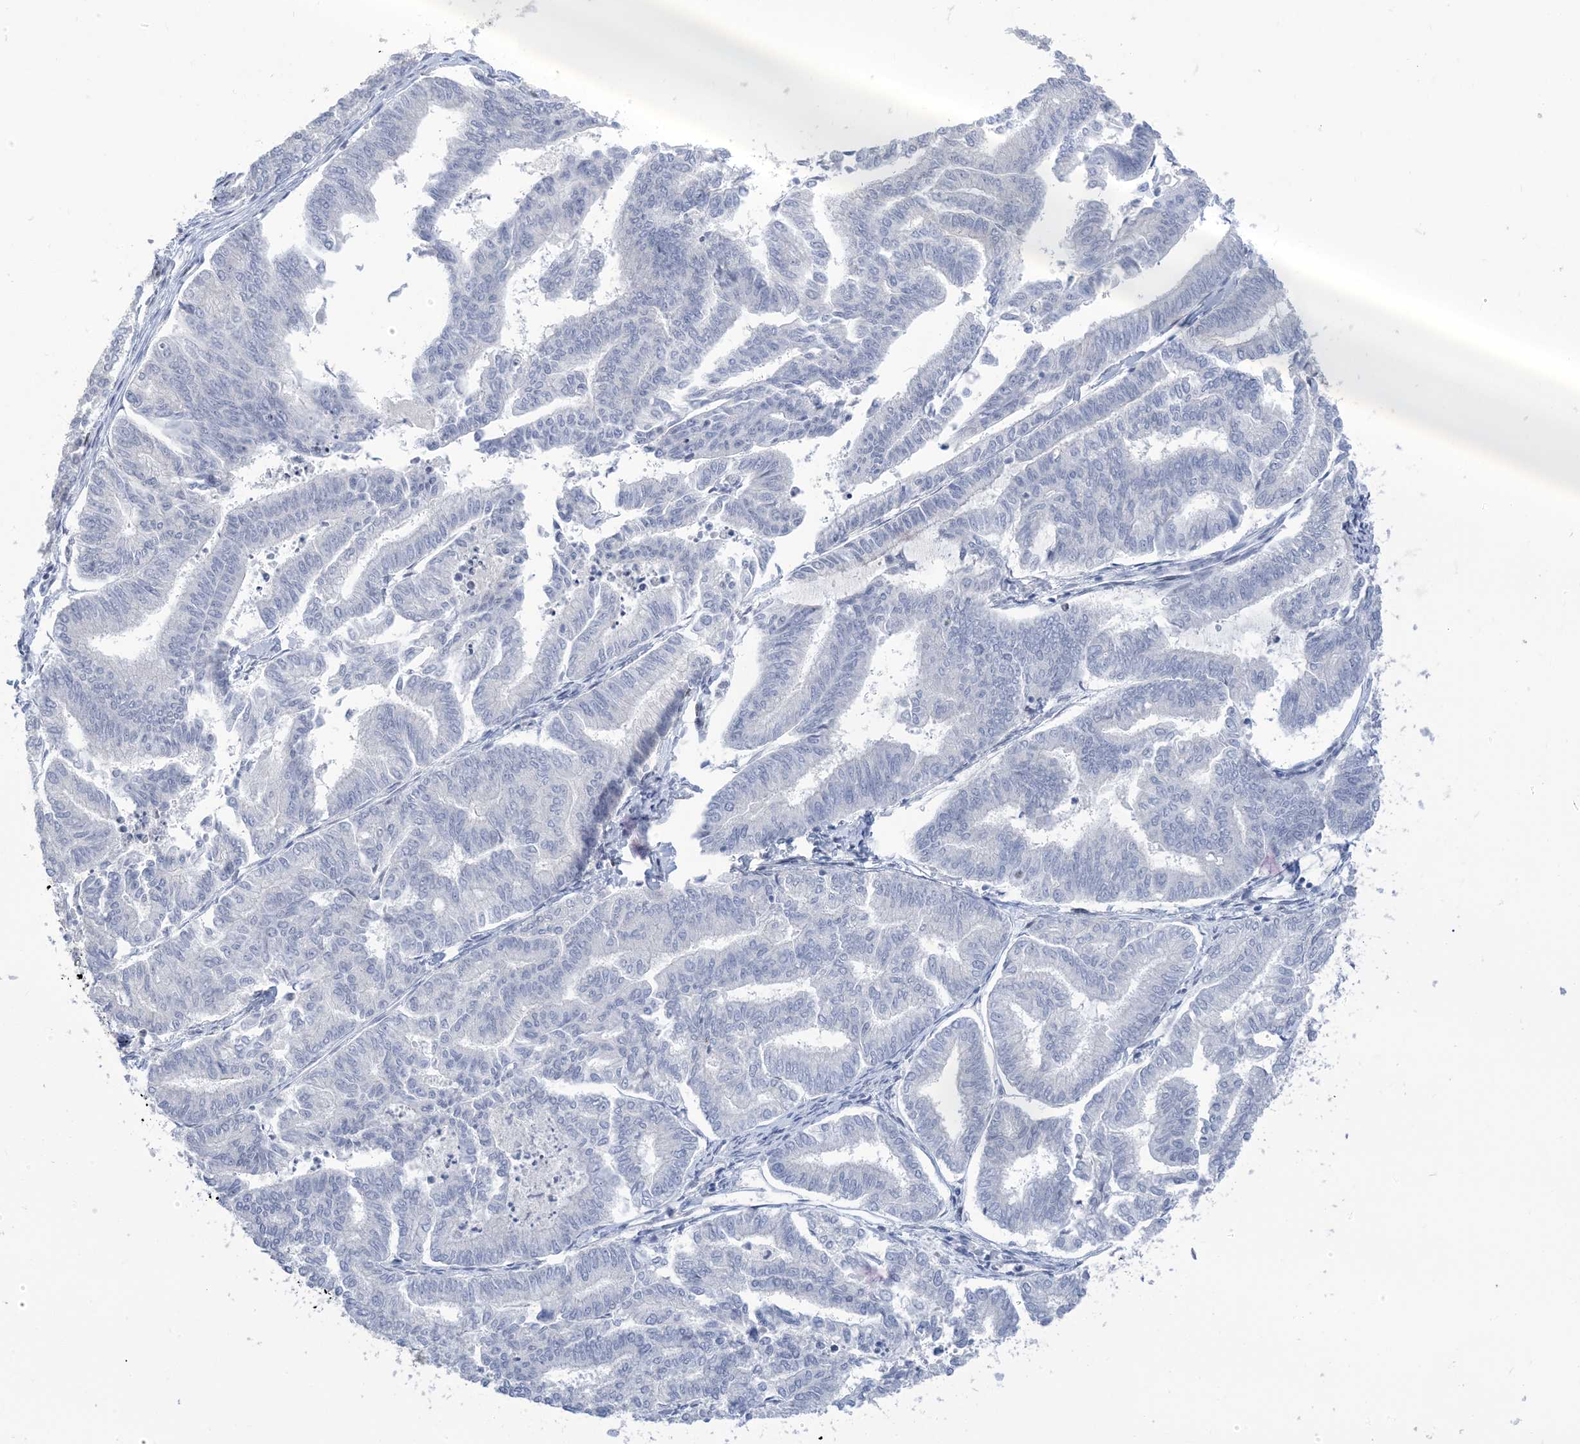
{"staining": {"intensity": "negative", "quantity": "none", "location": "none"}, "tissue": "endometrial cancer", "cell_type": "Tumor cells", "image_type": "cancer", "snomed": [{"axis": "morphology", "description": "Adenocarcinoma, NOS"}, {"axis": "topography", "description": "Endometrium"}], "caption": "Human endometrial cancer stained for a protein using immunohistochemistry (IHC) demonstrates no expression in tumor cells.", "gene": "IL36B", "patient": {"sex": "female", "age": 79}}